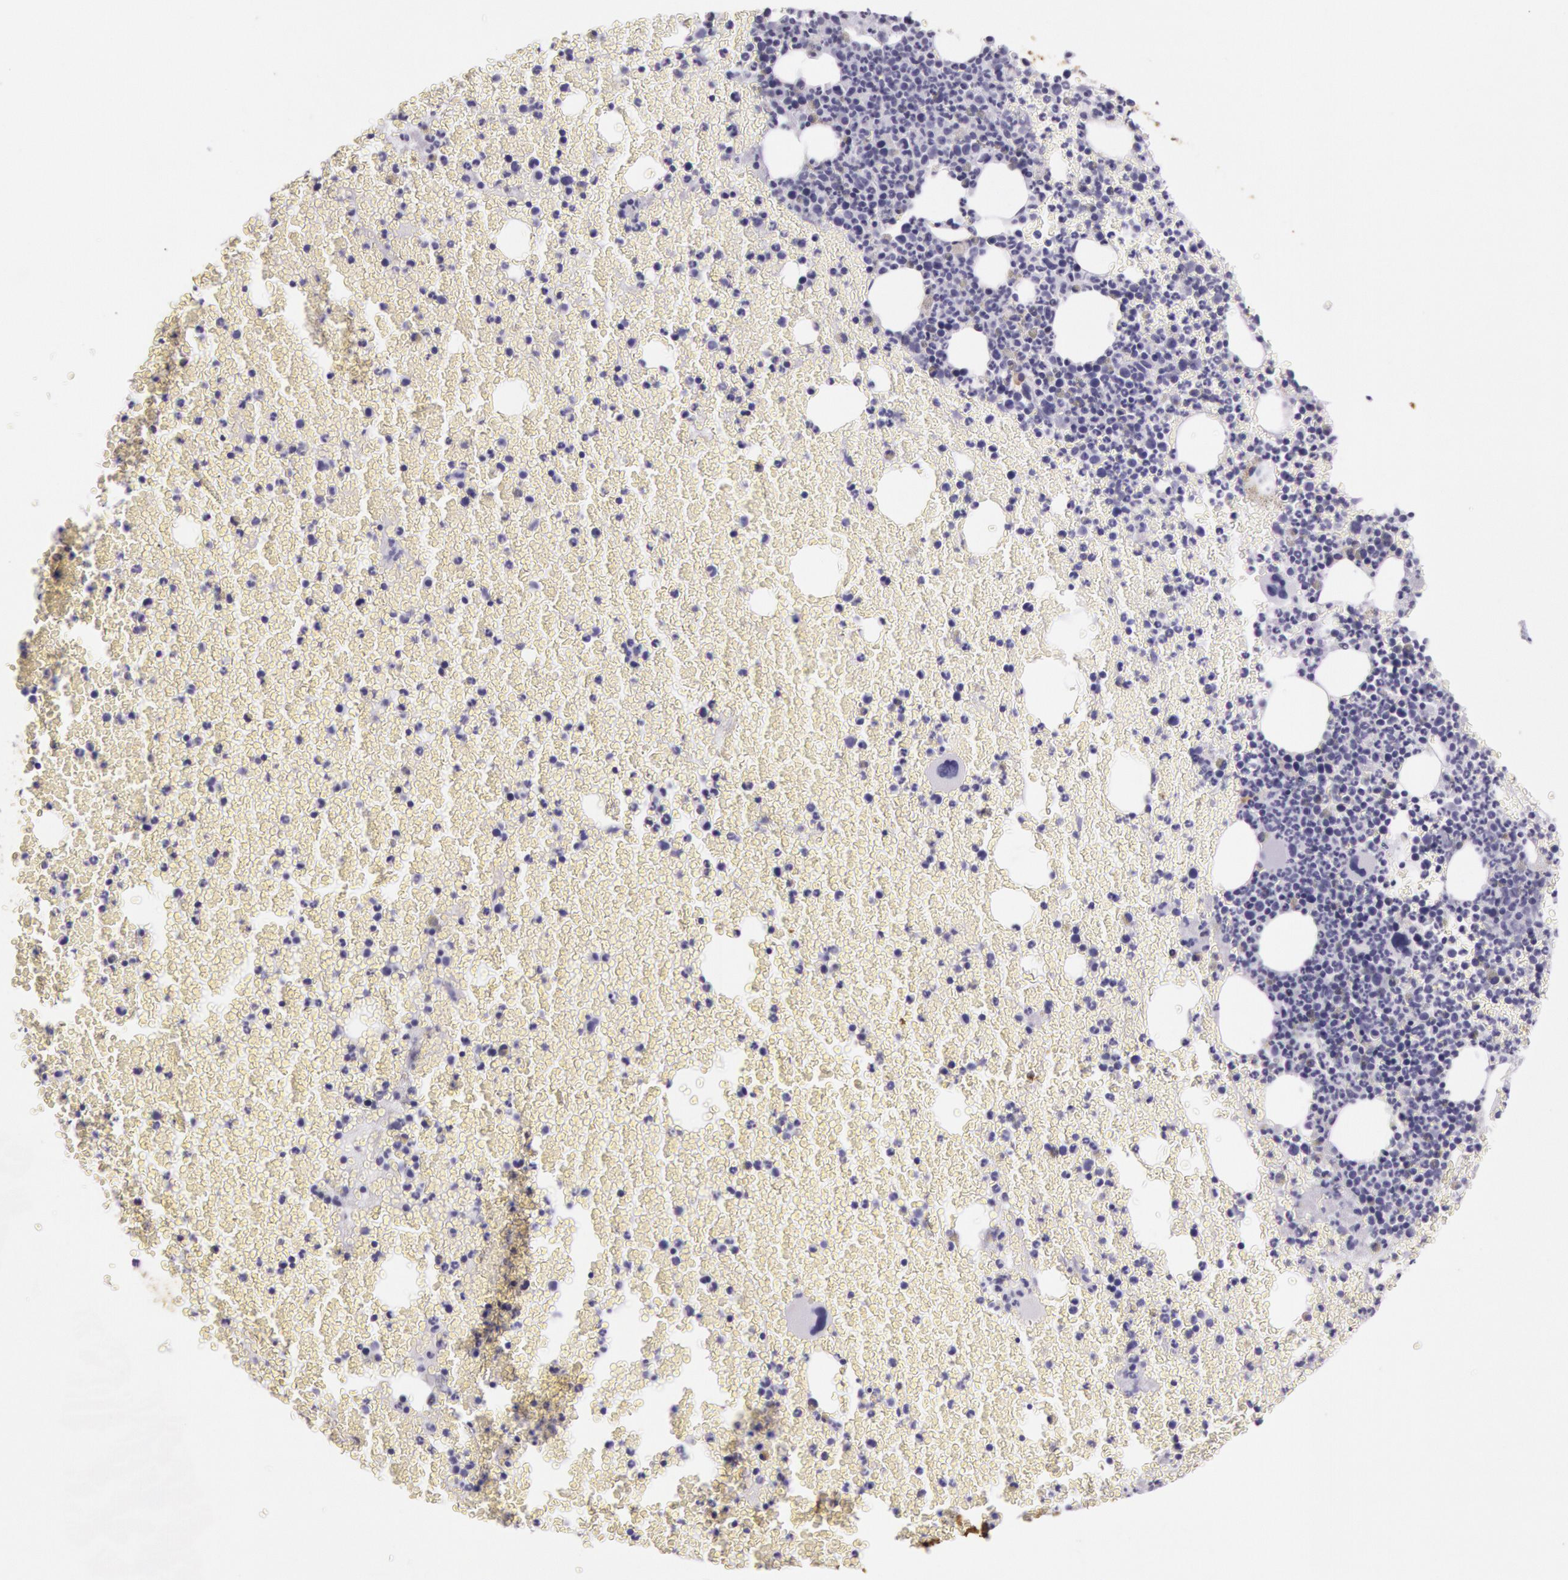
{"staining": {"intensity": "weak", "quantity": "<25%", "location": "cytoplasmic/membranous"}, "tissue": "bone marrow", "cell_type": "Hematopoietic cells", "image_type": "normal", "snomed": [{"axis": "morphology", "description": "Normal tissue, NOS"}, {"axis": "topography", "description": "Bone marrow"}], "caption": "DAB immunohistochemical staining of unremarkable bone marrow shows no significant expression in hematopoietic cells. (DAB (3,3'-diaminobenzidine) IHC with hematoxylin counter stain).", "gene": "CKB", "patient": {"sex": "female", "age": 53}}